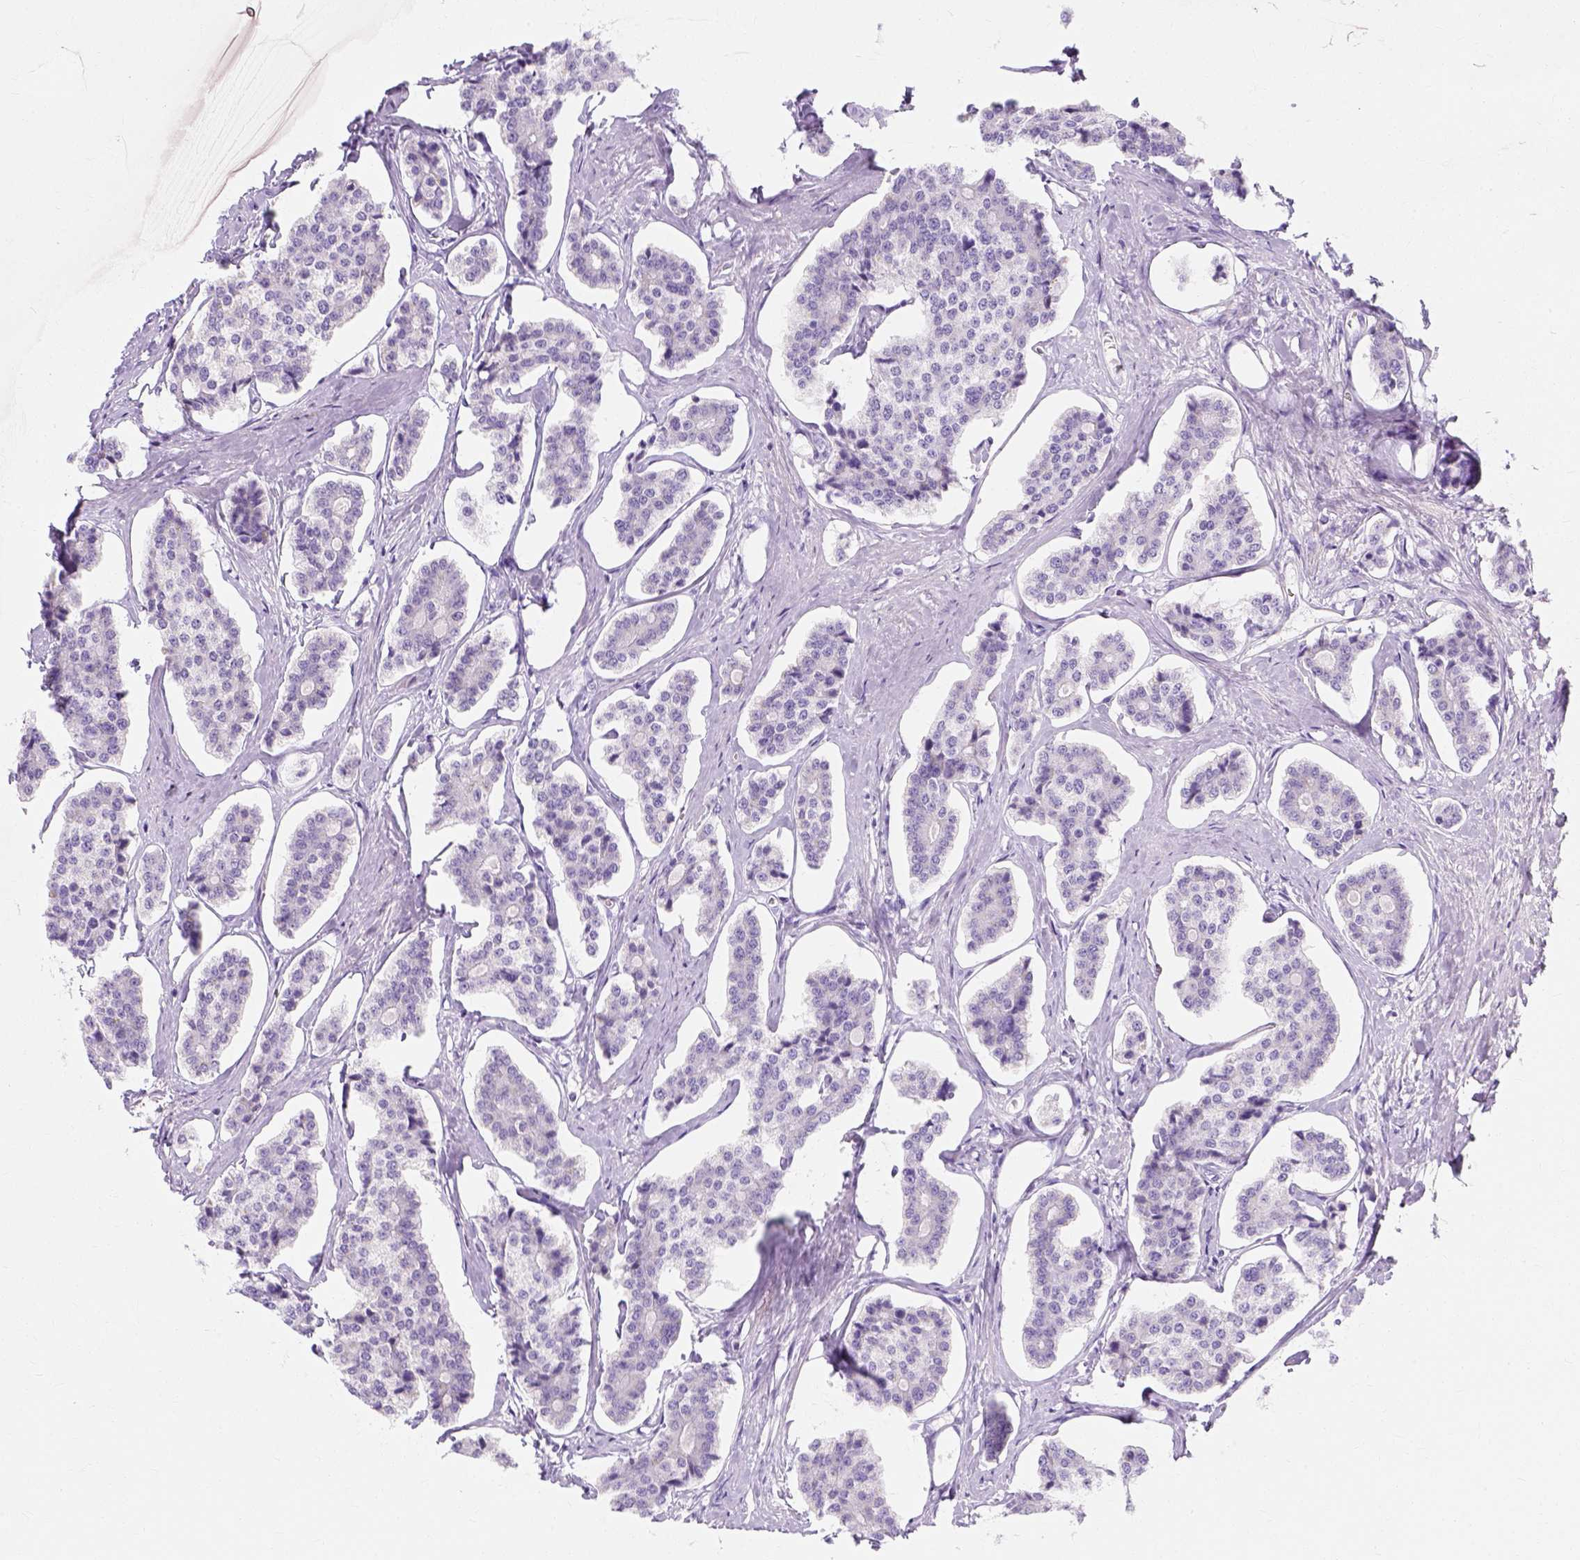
{"staining": {"intensity": "negative", "quantity": "none", "location": "none"}, "tissue": "carcinoid", "cell_type": "Tumor cells", "image_type": "cancer", "snomed": [{"axis": "morphology", "description": "Carcinoid, malignant, NOS"}, {"axis": "topography", "description": "Small intestine"}], "caption": "Immunohistochemistry (IHC) photomicrograph of carcinoid stained for a protein (brown), which exhibits no positivity in tumor cells.", "gene": "MYH15", "patient": {"sex": "female", "age": 65}}